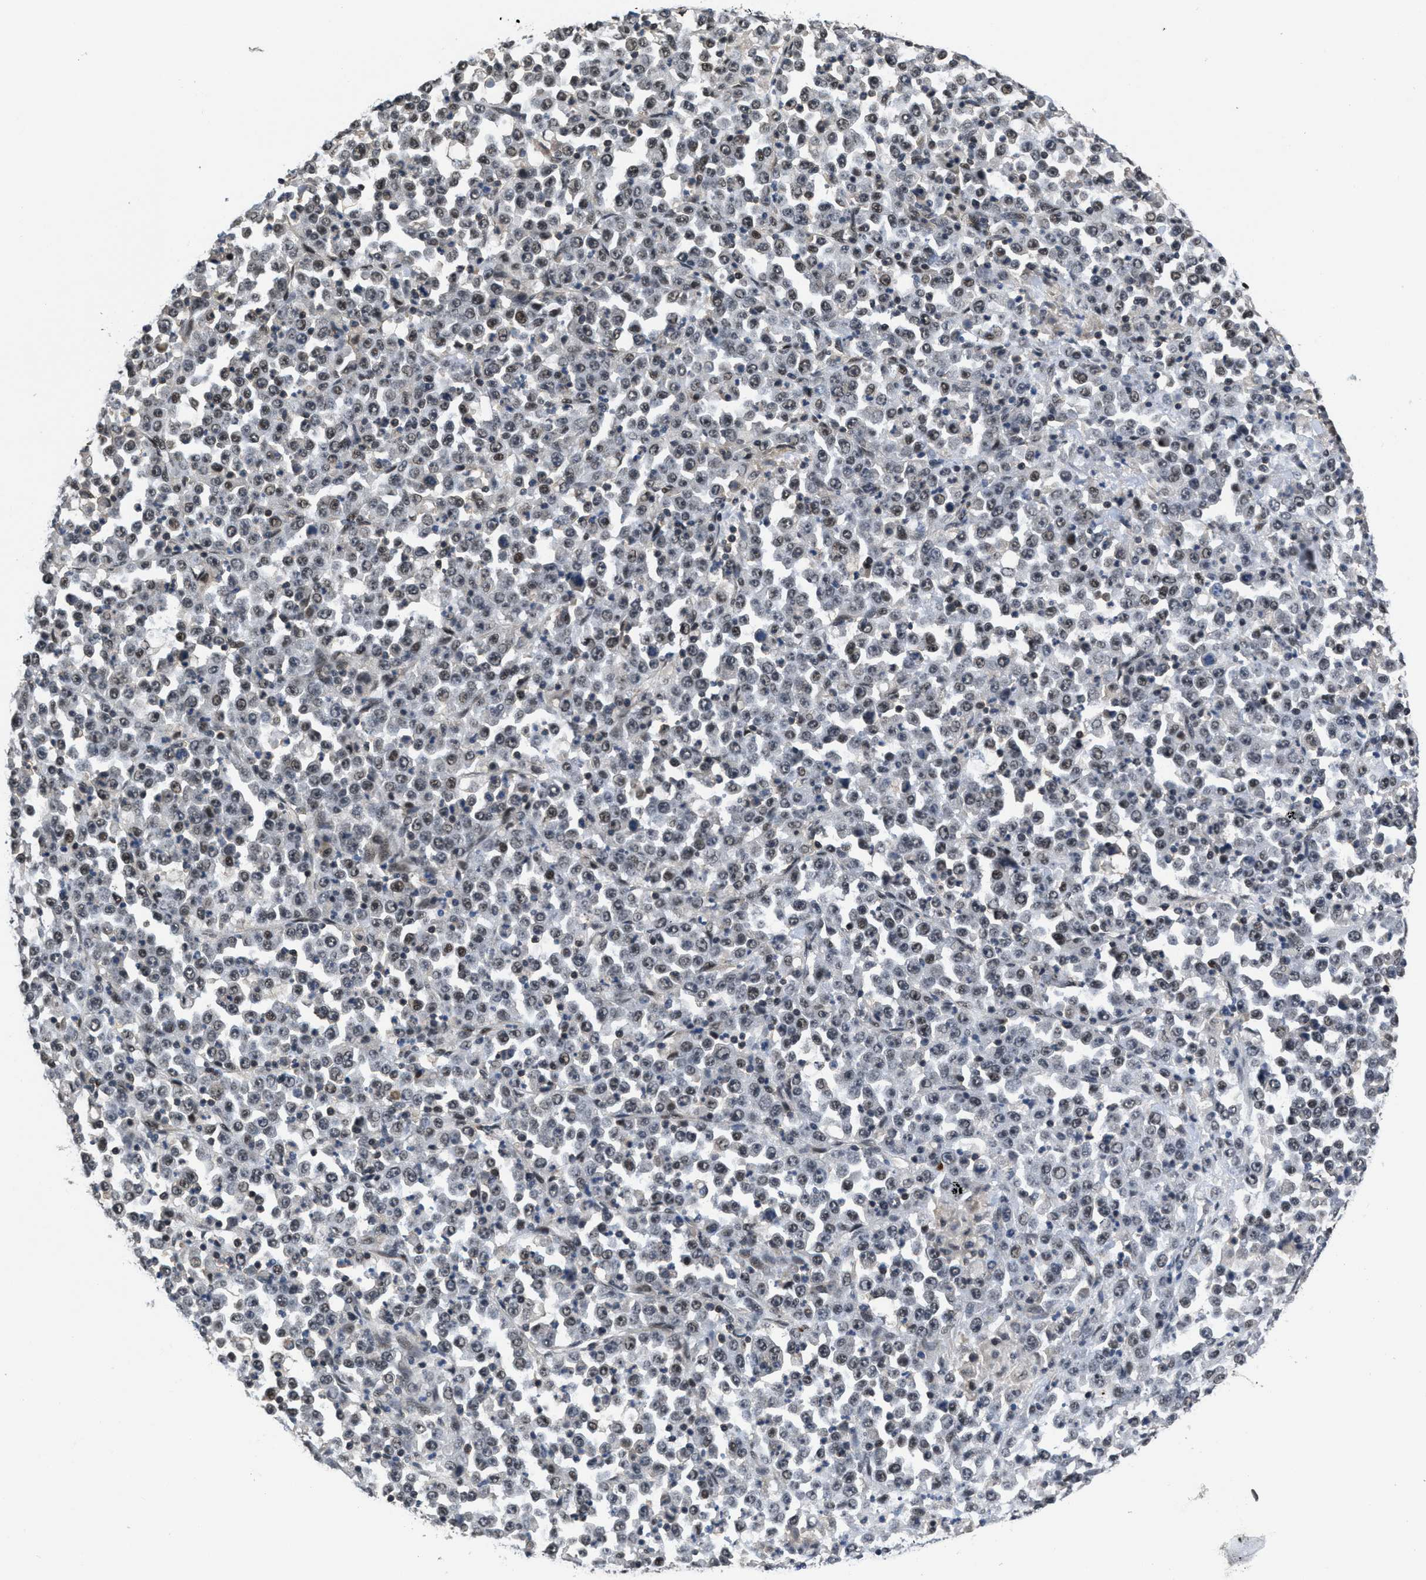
{"staining": {"intensity": "weak", "quantity": "25%-75%", "location": "nuclear"}, "tissue": "stomach cancer", "cell_type": "Tumor cells", "image_type": "cancer", "snomed": [{"axis": "morphology", "description": "Normal tissue, NOS"}, {"axis": "morphology", "description": "Adenocarcinoma, NOS"}, {"axis": "topography", "description": "Stomach, upper"}, {"axis": "topography", "description": "Stomach"}], "caption": "The micrograph reveals staining of stomach adenocarcinoma, revealing weak nuclear protein expression (brown color) within tumor cells. The protein of interest is shown in brown color, while the nuclei are stained blue.", "gene": "CUL4B", "patient": {"sex": "male", "age": 59}}